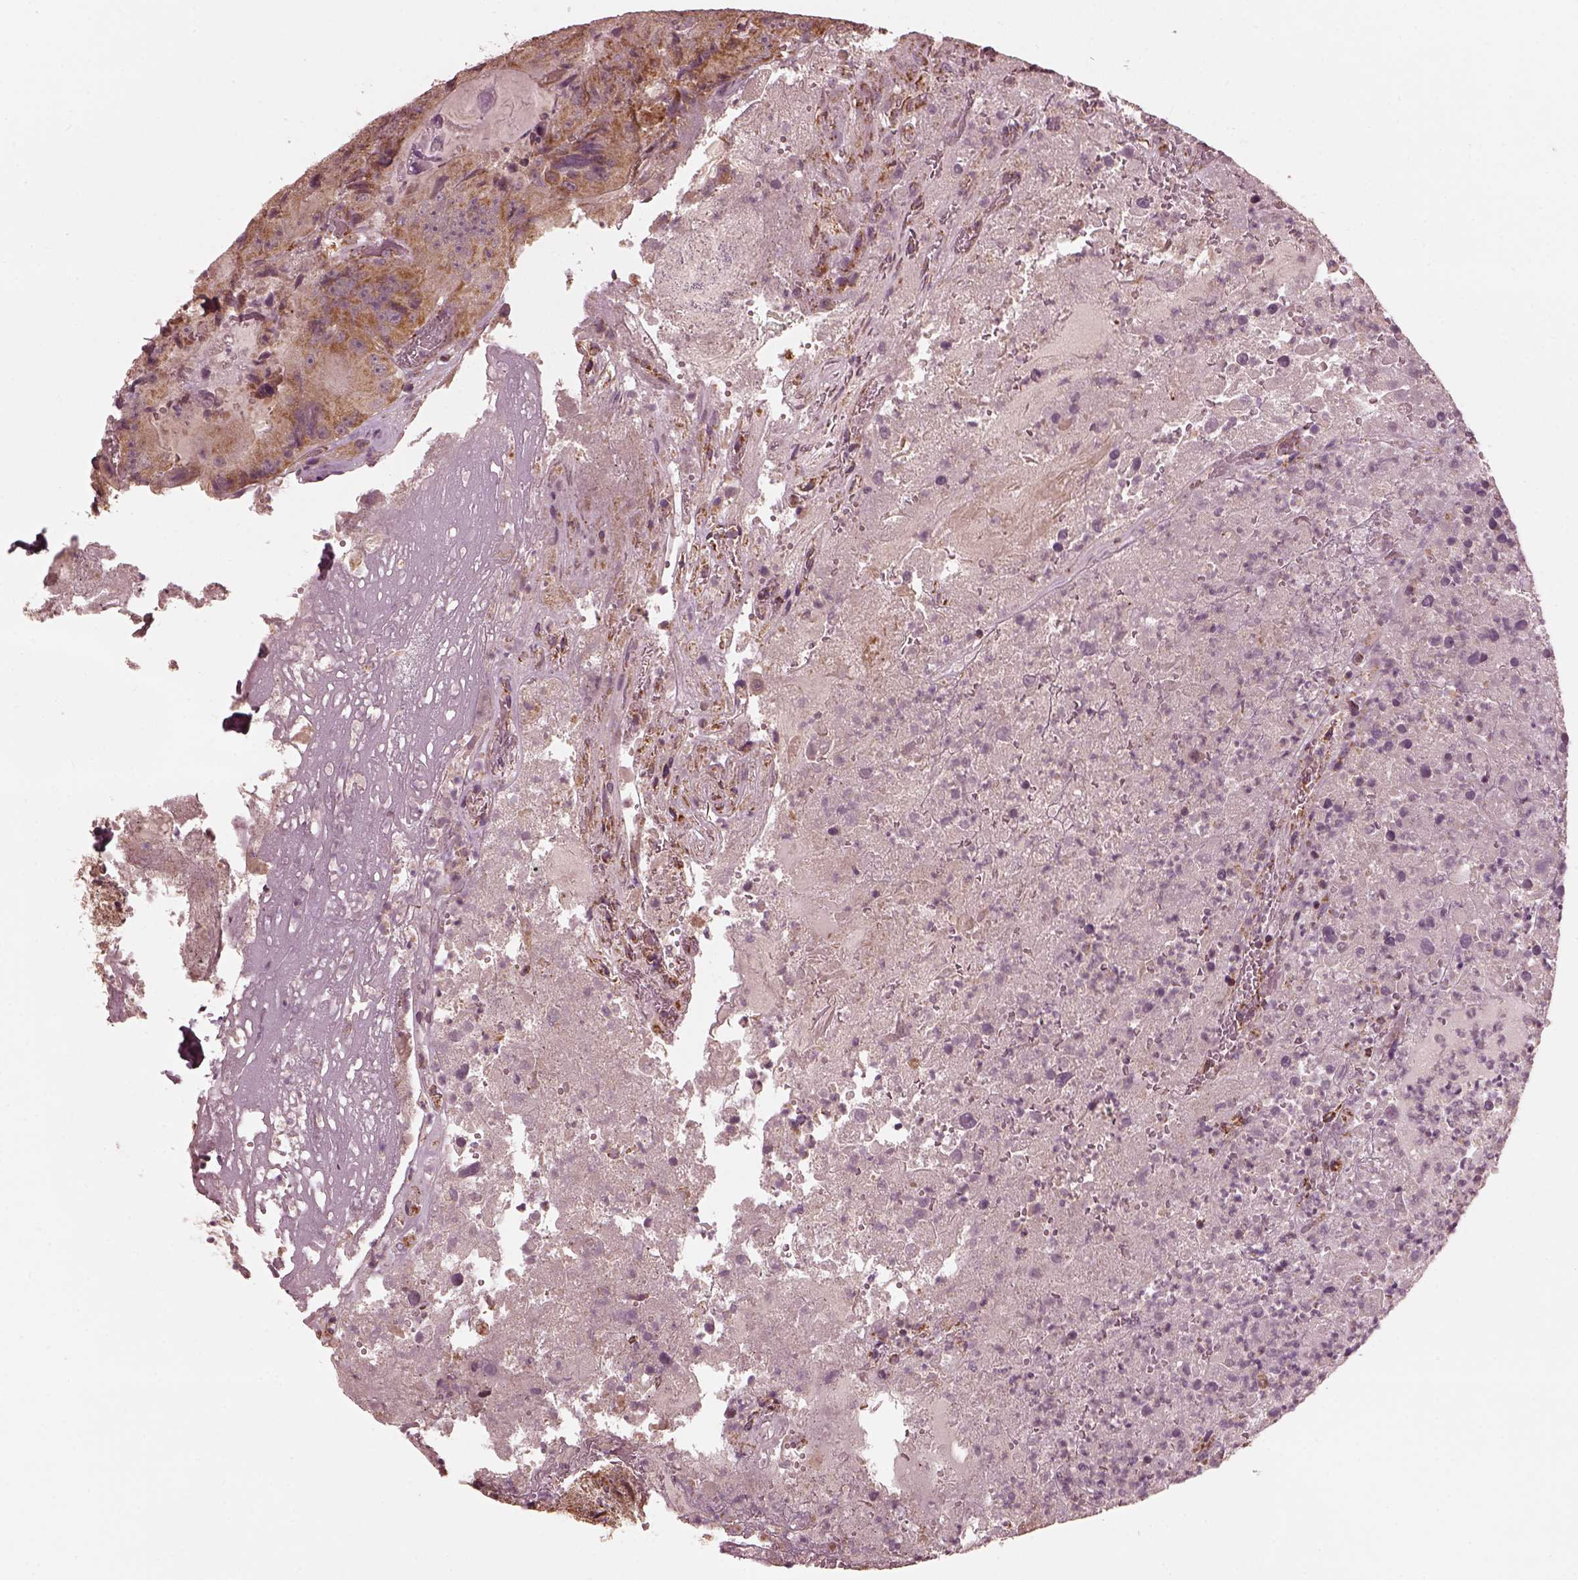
{"staining": {"intensity": "moderate", "quantity": "25%-75%", "location": "cytoplasmic/membranous"}, "tissue": "colorectal cancer", "cell_type": "Tumor cells", "image_type": "cancer", "snomed": [{"axis": "morphology", "description": "Adenocarcinoma, NOS"}, {"axis": "topography", "description": "Colon"}], "caption": "Immunohistochemical staining of colorectal cancer (adenocarcinoma) reveals medium levels of moderate cytoplasmic/membranous positivity in about 25%-75% of tumor cells.", "gene": "NDUFB10", "patient": {"sex": "female", "age": 86}}